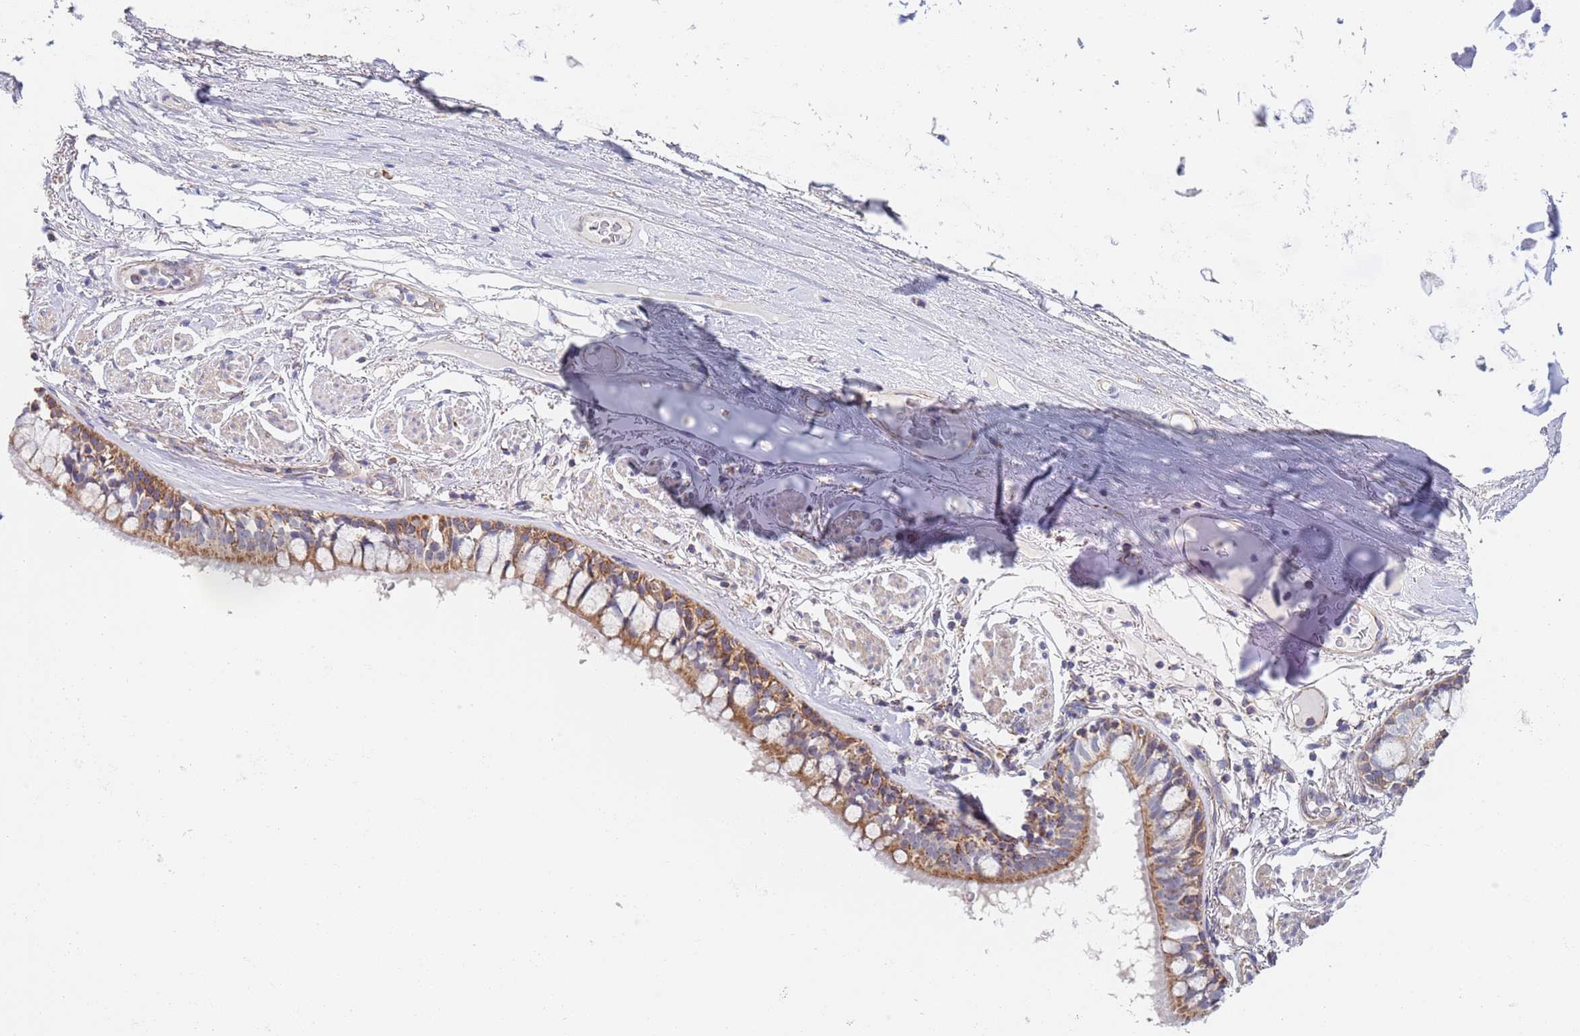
{"staining": {"intensity": "moderate", "quantity": ">75%", "location": "cytoplasmic/membranous"}, "tissue": "bronchus", "cell_type": "Respiratory epithelial cells", "image_type": "normal", "snomed": [{"axis": "morphology", "description": "Normal tissue, NOS"}, {"axis": "topography", "description": "Bronchus"}], "caption": "Immunohistochemical staining of unremarkable bronchus displays >75% levels of moderate cytoplasmic/membranous protein staining in approximately >75% of respiratory epithelial cells.", "gene": "PWWP3A", "patient": {"sex": "male", "age": 70}}